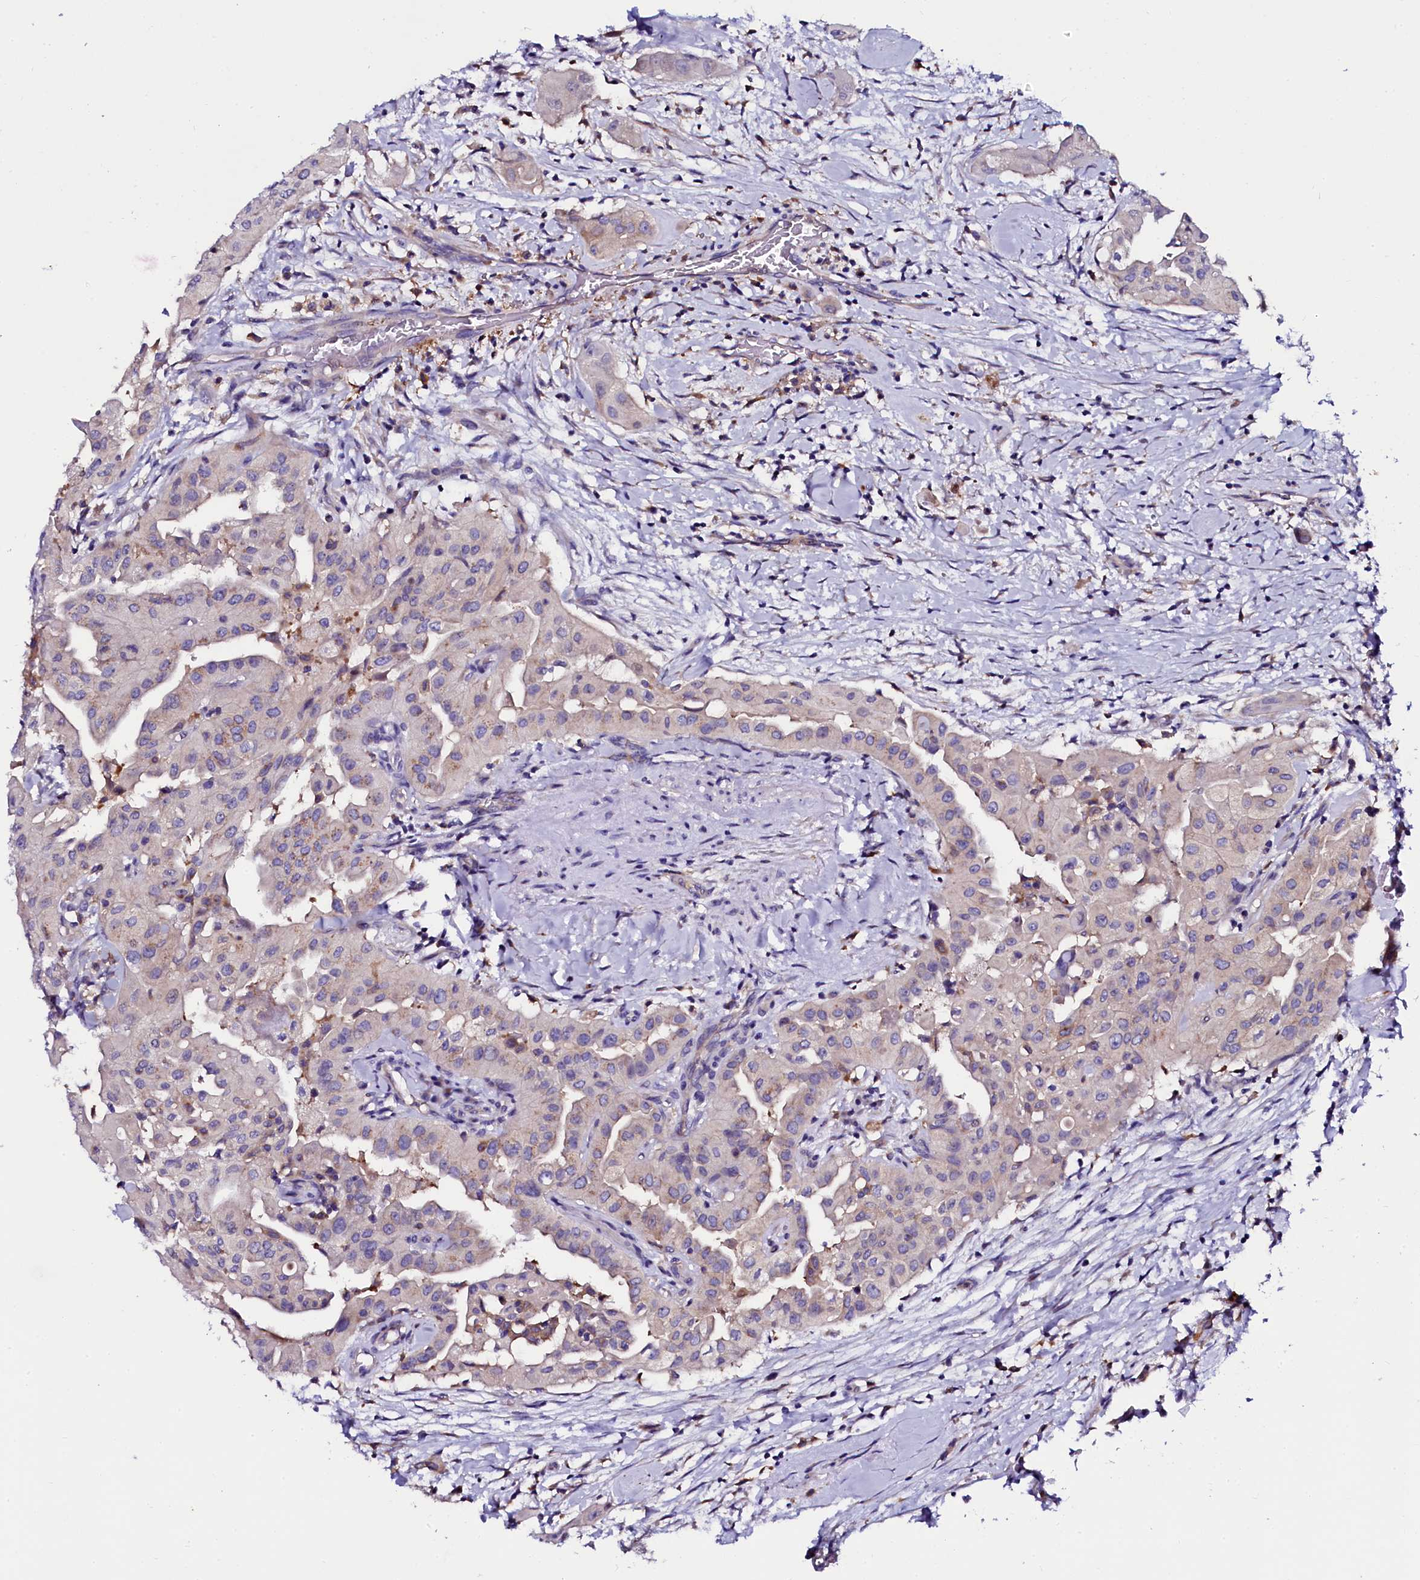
{"staining": {"intensity": "weak", "quantity": "<25%", "location": "cytoplasmic/membranous"}, "tissue": "thyroid cancer", "cell_type": "Tumor cells", "image_type": "cancer", "snomed": [{"axis": "morphology", "description": "Papillary adenocarcinoma, NOS"}, {"axis": "topography", "description": "Thyroid gland"}], "caption": "High magnification brightfield microscopy of papillary adenocarcinoma (thyroid) stained with DAB (3,3'-diaminobenzidine) (brown) and counterstained with hematoxylin (blue): tumor cells show no significant positivity.", "gene": "OTOL1", "patient": {"sex": "female", "age": 59}}